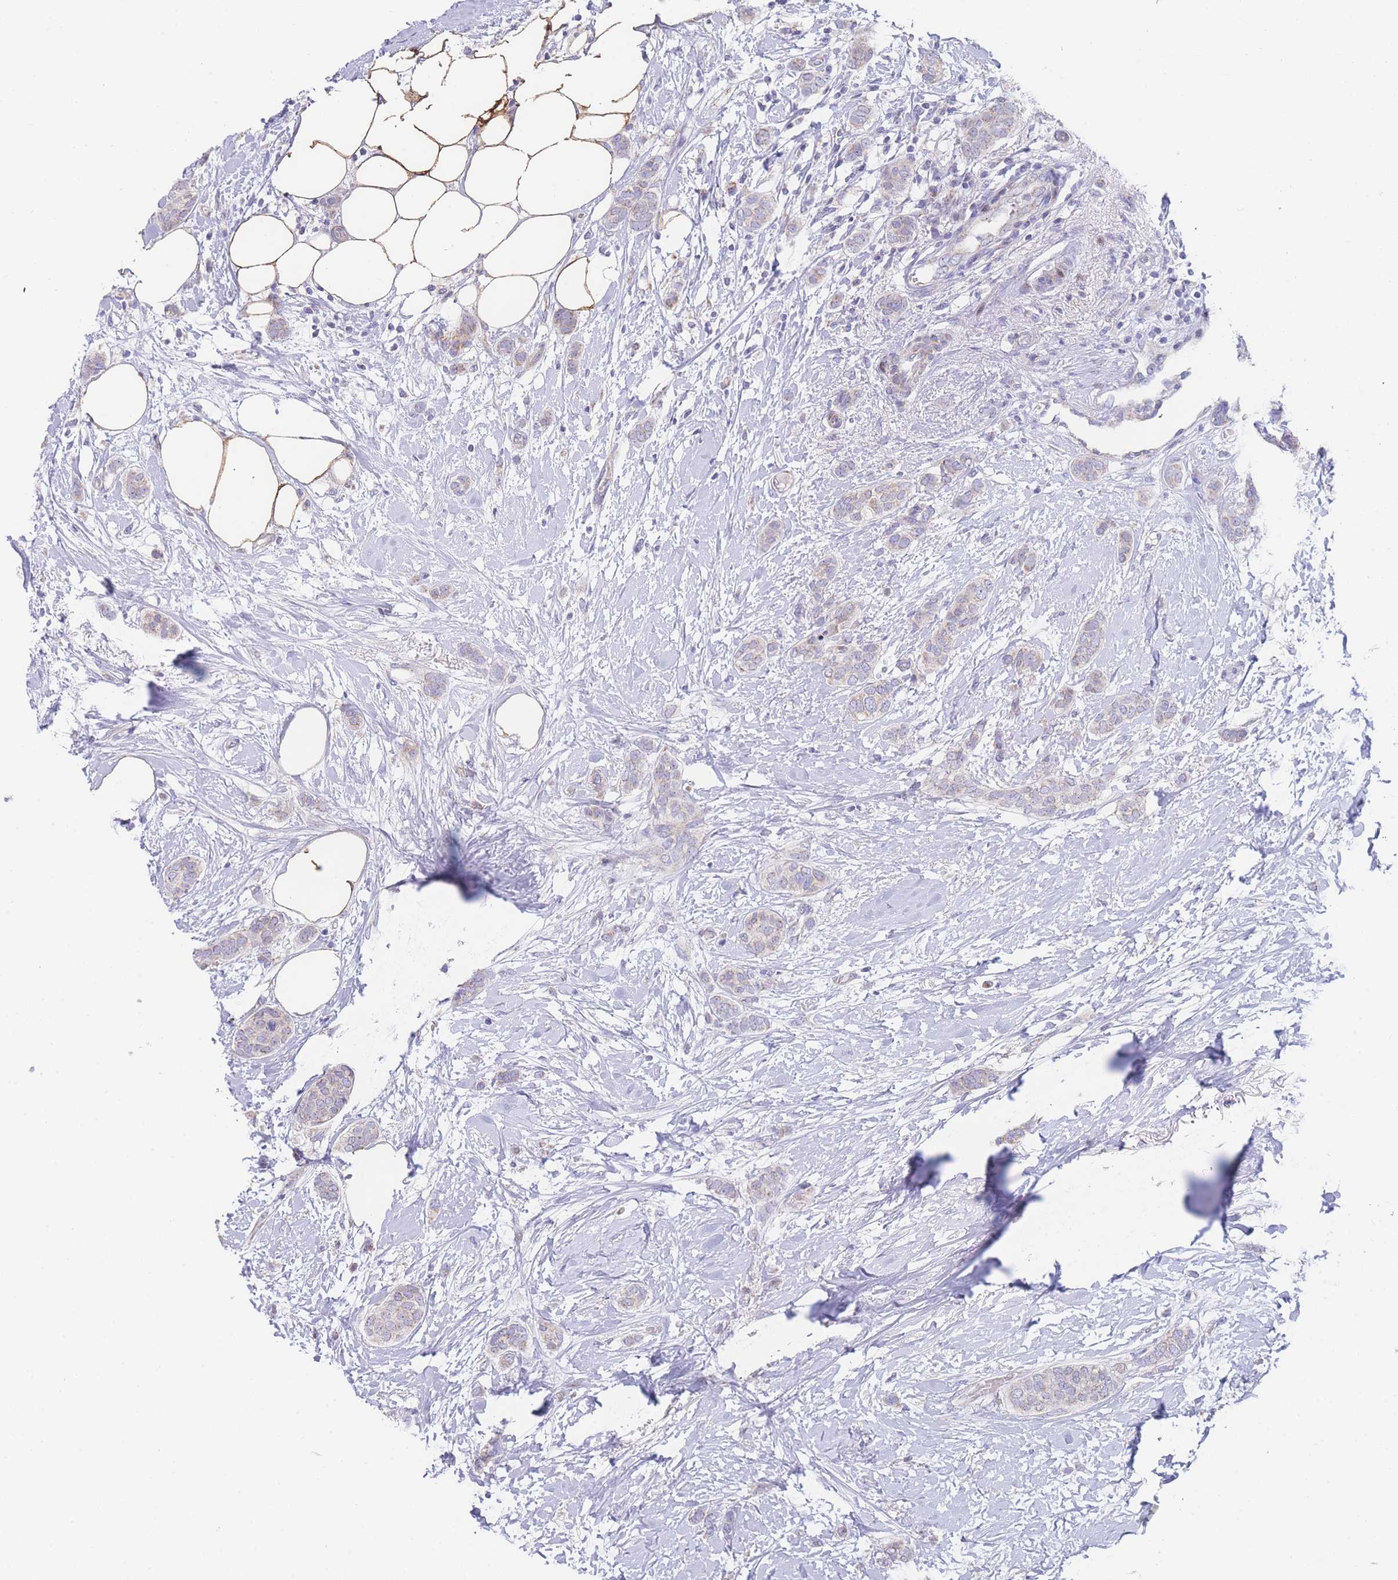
{"staining": {"intensity": "negative", "quantity": "none", "location": "none"}, "tissue": "breast cancer", "cell_type": "Tumor cells", "image_type": "cancer", "snomed": [{"axis": "morphology", "description": "Duct carcinoma"}, {"axis": "topography", "description": "Breast"}], "caption": "Breast cancer was stained to show a protein in brown. There is no significant staining in tumor cells.", "gene": "GPAM", "patient": {"sex": "female", "age": 72}}